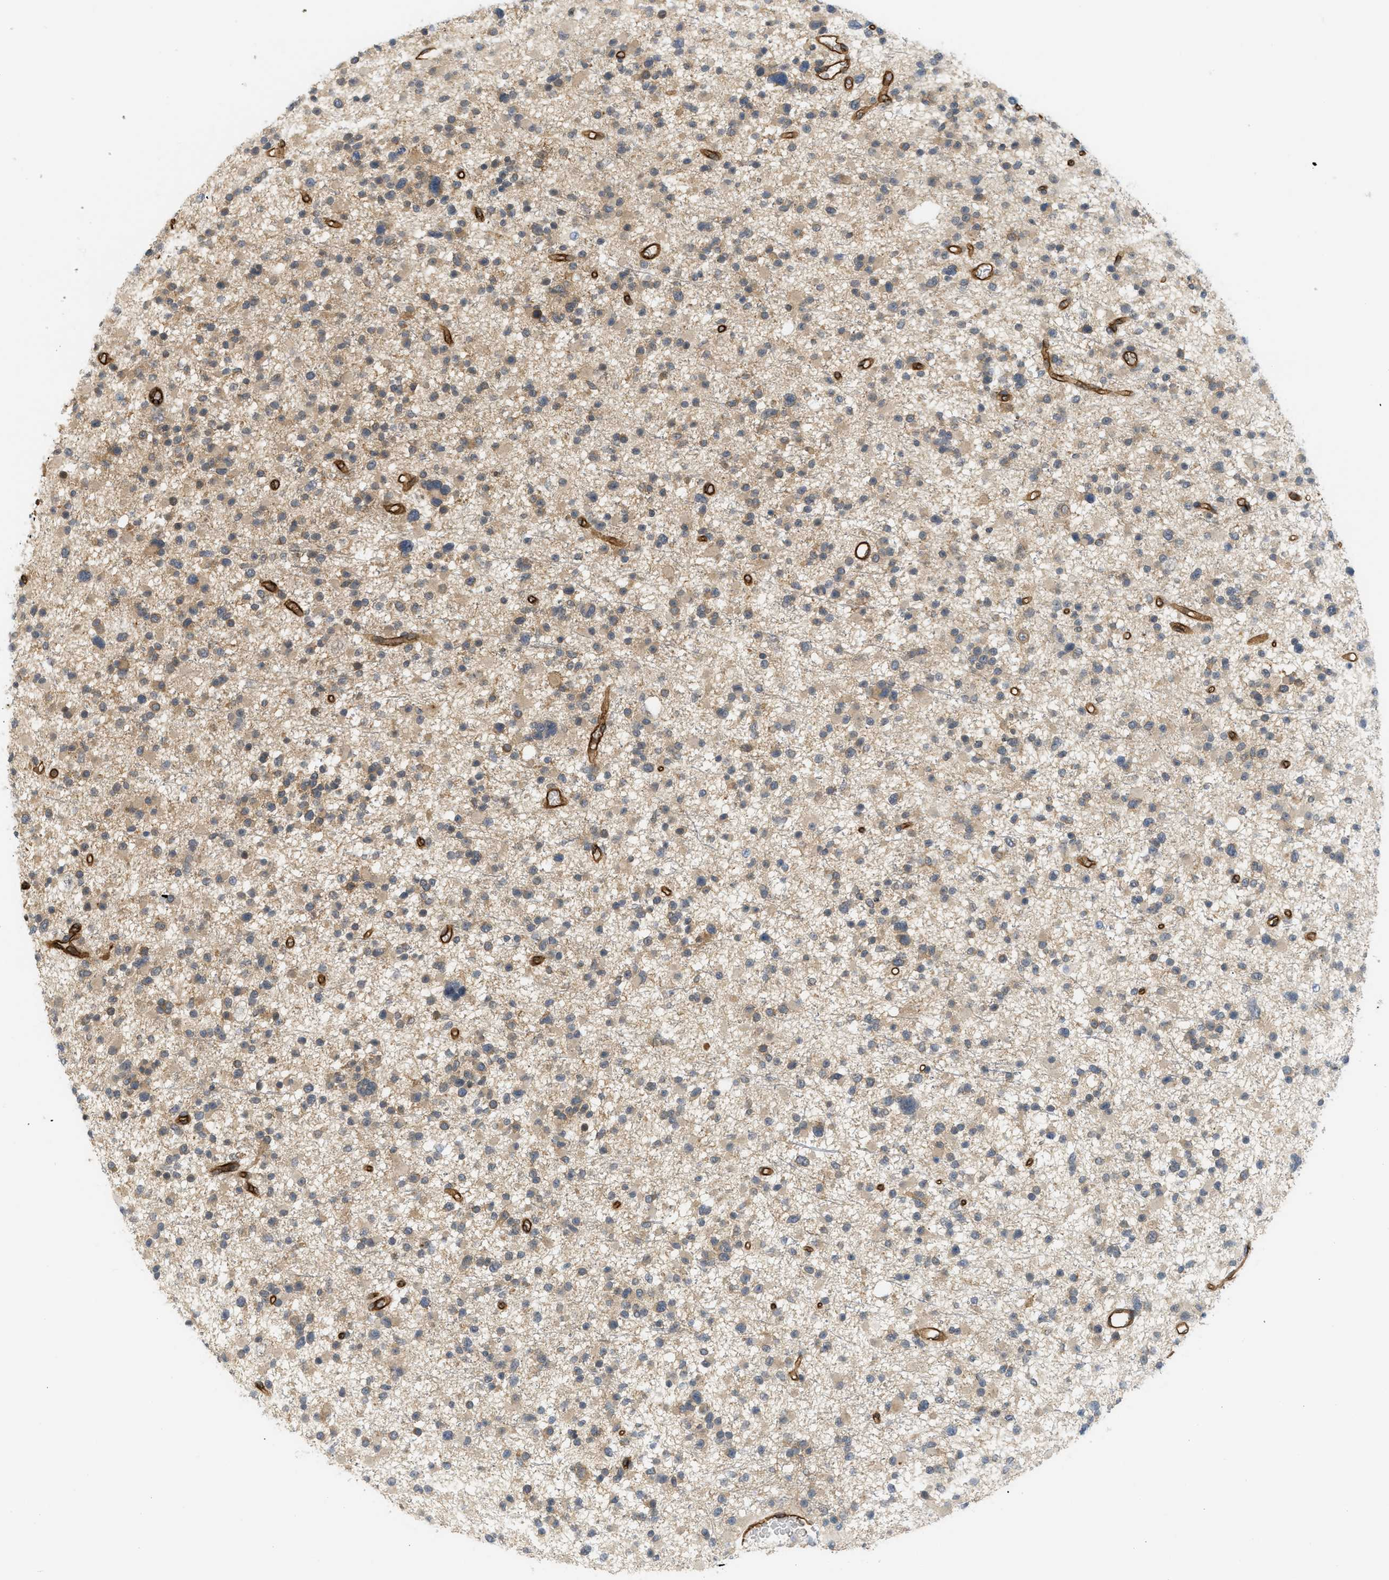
{"staining": {"intensity": "weak", "quantity": ">75%", "location": "cytoplasmic/membranous"}, "tissue": "glioma", "cell_type": "Tumor cells", "image_type": "cancer", "snomed": [{"axis": "morphology", "description": "Glioma, malignant, Low grade"}, {"axis": "topography", "description": "Brain"}], "caption": "Protein expression analysis of human malignant low-grade glioma reveals weak cytoplasmic/membranous expression in approximately >75% of tumor cells. (Stains: DAB (3,3'-diaminobenzidine) in brown, nuclei in blue, Microscopy: brightfield microscopy at high magnification).", "gene": "PALMD", "patient": {"sex": "female", "age": 22}}